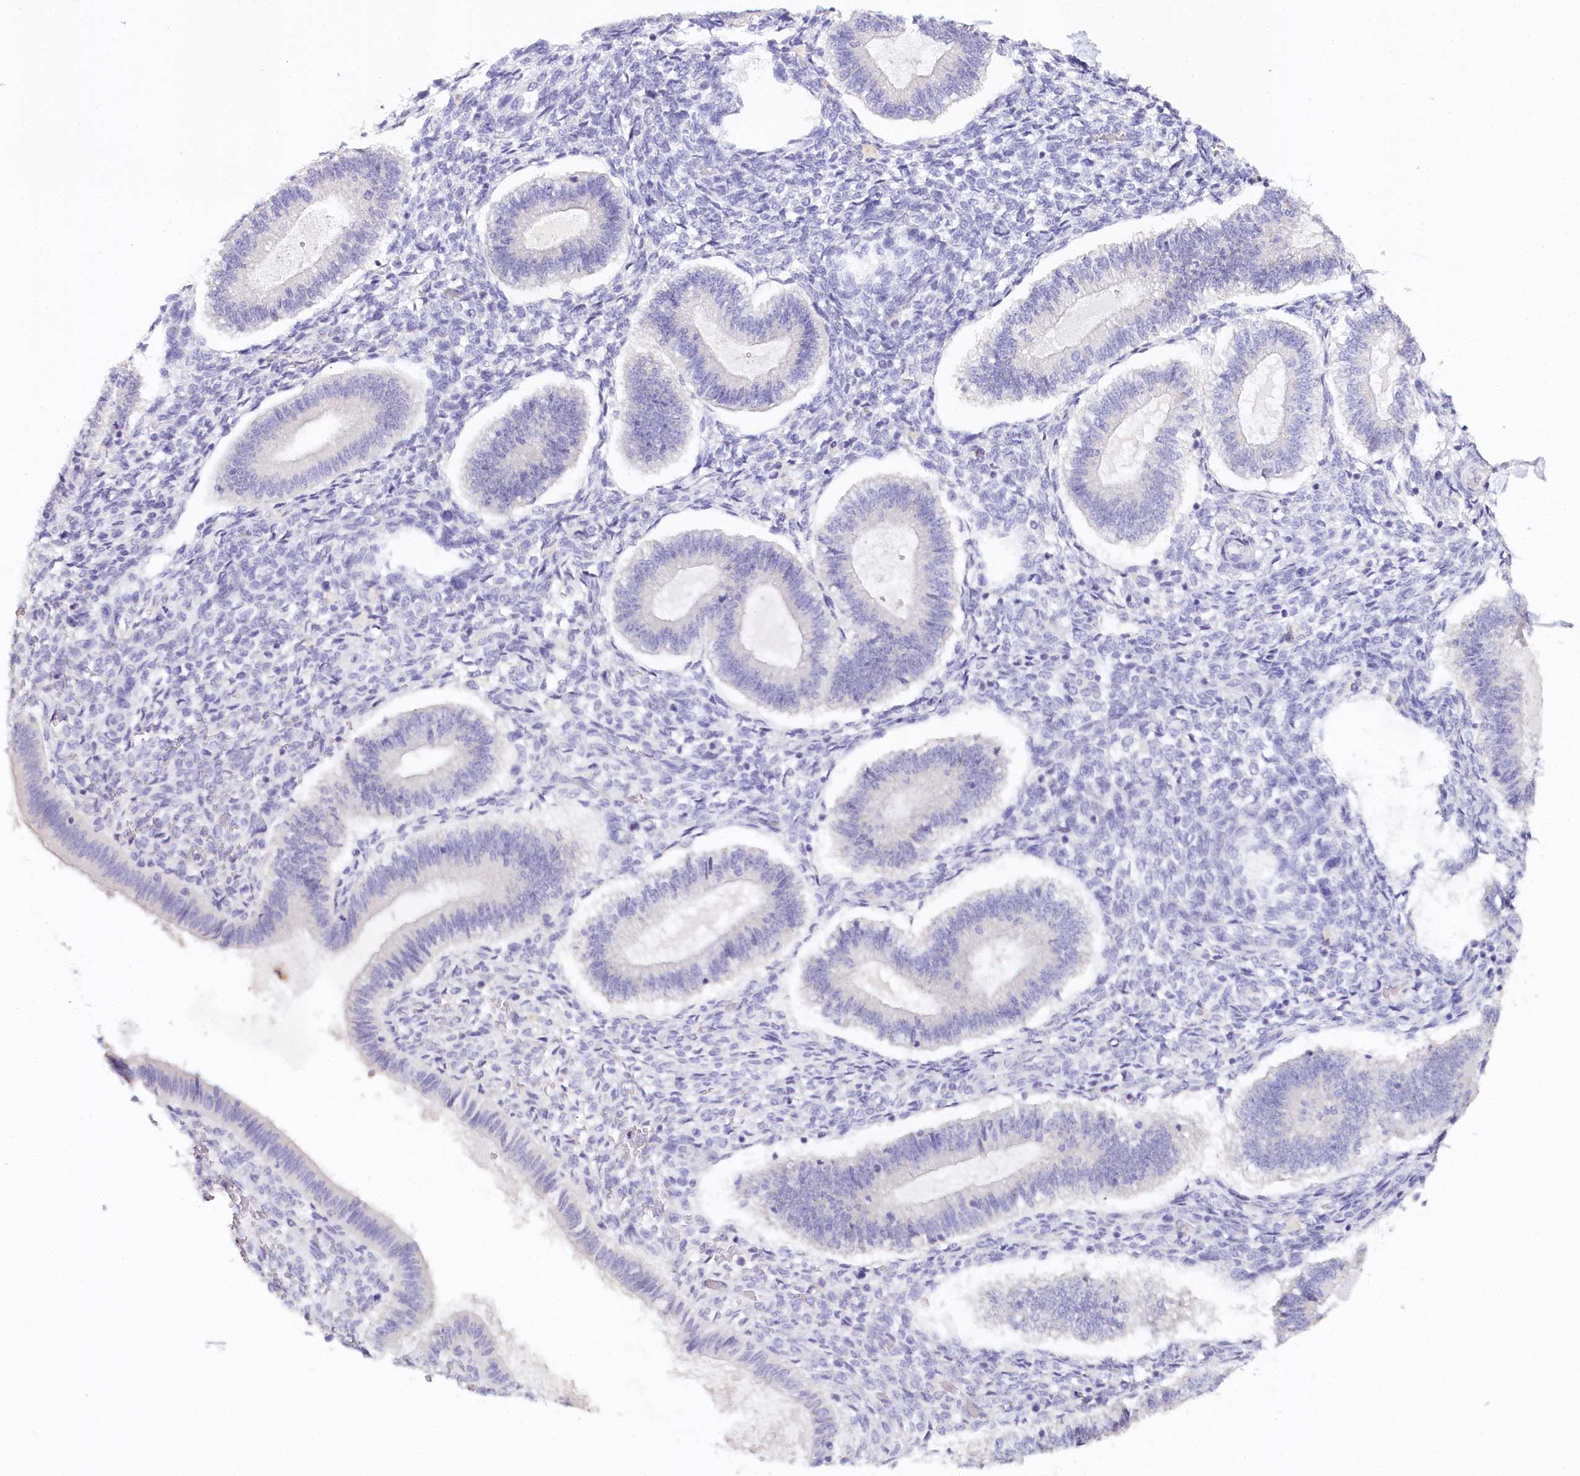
{"staining": {"intensity": "negative", "quantity": "none", "location": "none"}, "tissue": "endometrium", "cell_type": "Cells in endometrial stroma", "image_type": "normal", "snomed": [{"axis": "morphology", "description": "Normal tissue, NOS"}, {"axis": "topography", "description": "Endometrium"}], "caption": "Immunohistochemical staining of normal endometrium demonstrates no significant staining in cells in endometrial stroma.", "gene": "TP53", "patient": {"sex": "female", "age": 25}}